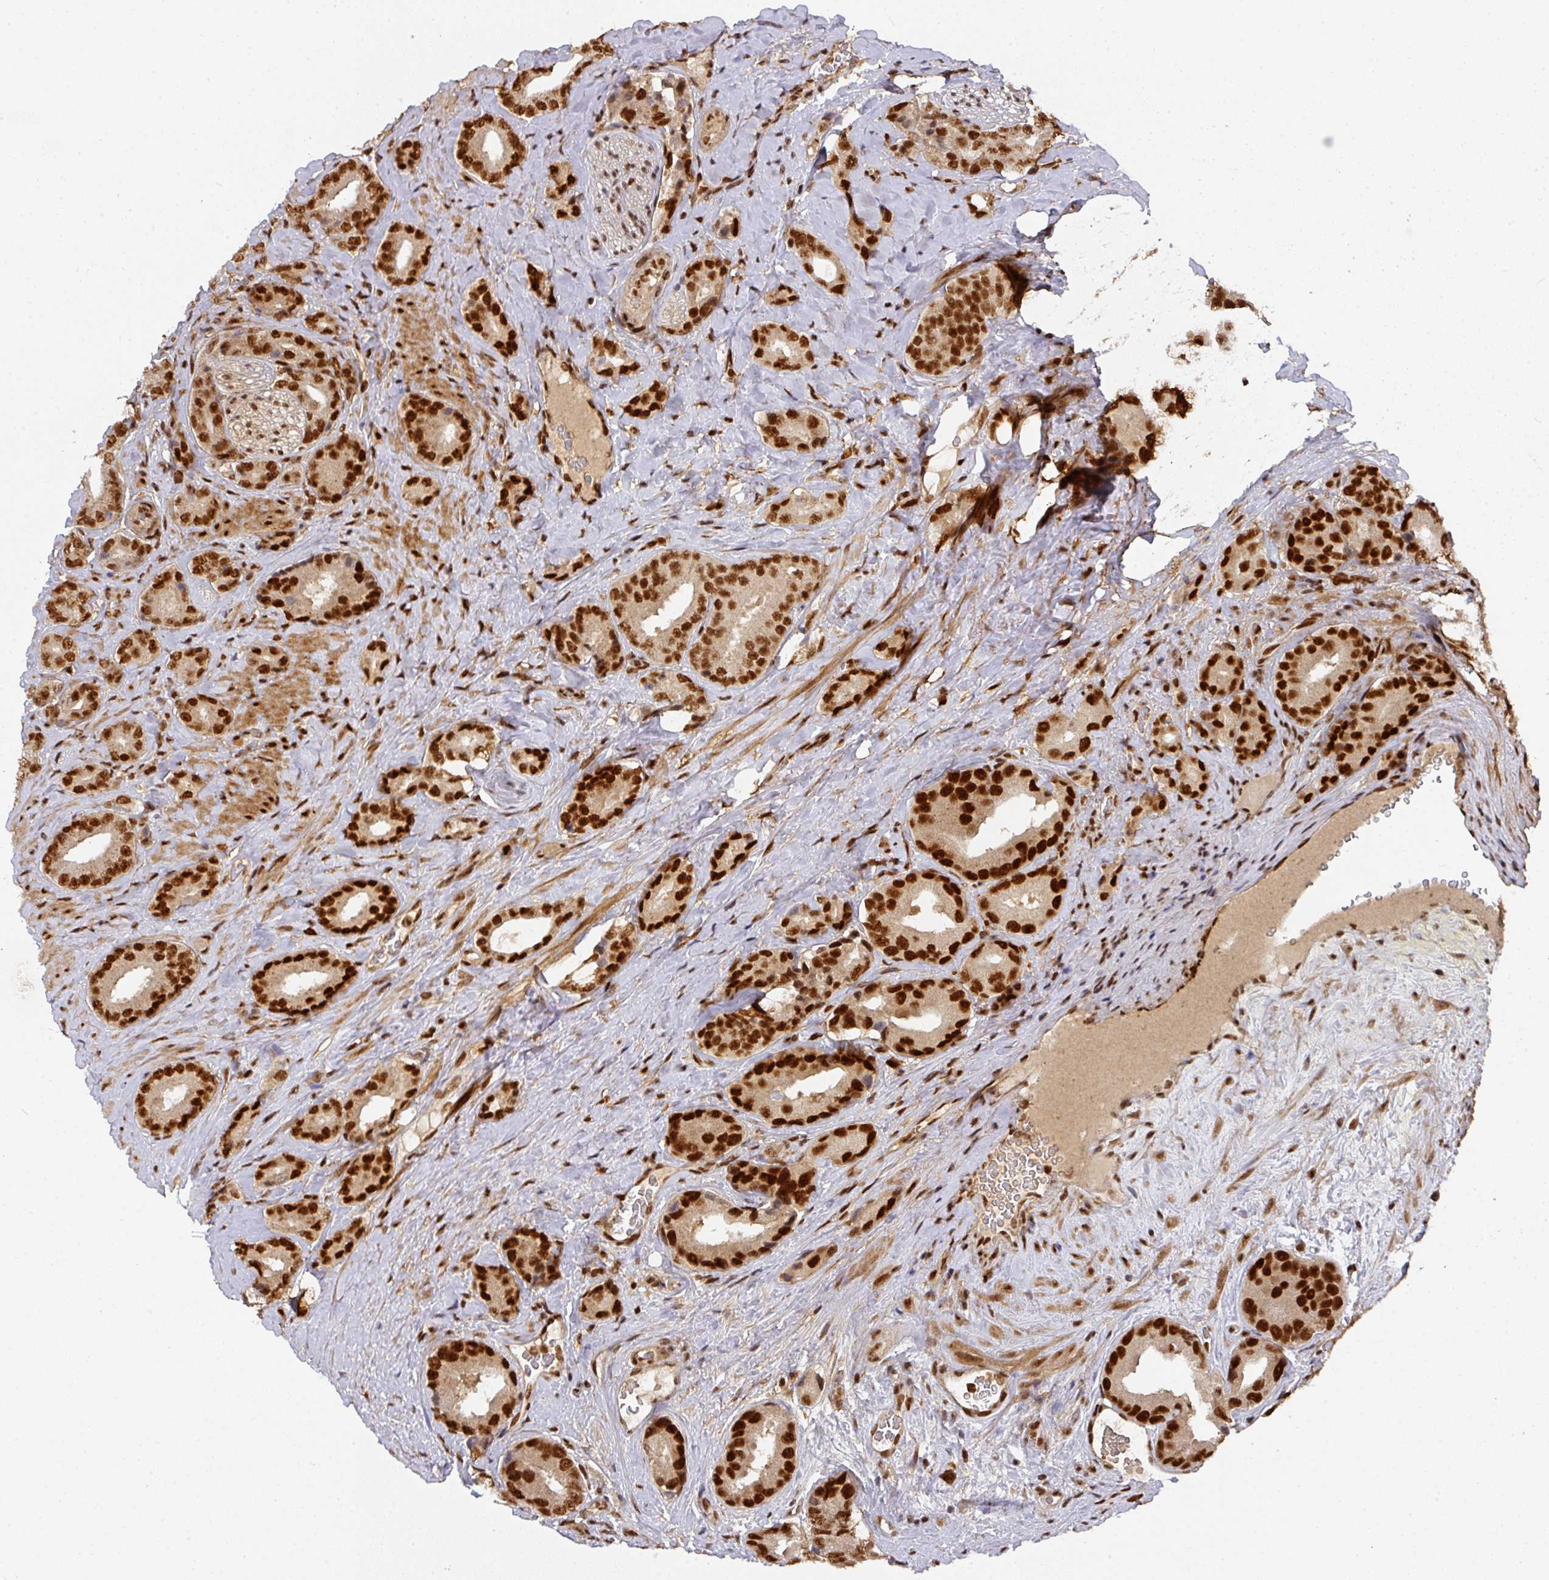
{"staining": {"intensity": "strong", "quantity": ">75%", "location": "nuclear"}, "tissue": "prostate cancer", "cell_type": "Tumor cells", "image_type": "cancer", "snomed": [{"axis": "morphology", "description": "Adenocarcinoma, High grade"}, {"axis": "topography", "description": "Prostate"}], "caption": "Prostate high-grade adenocarcinoma stained with a protein marker demonstrates strong staining in tumor cells.", "gene": "DIDO1", "patient": {"sex": "male", "age": 63}}